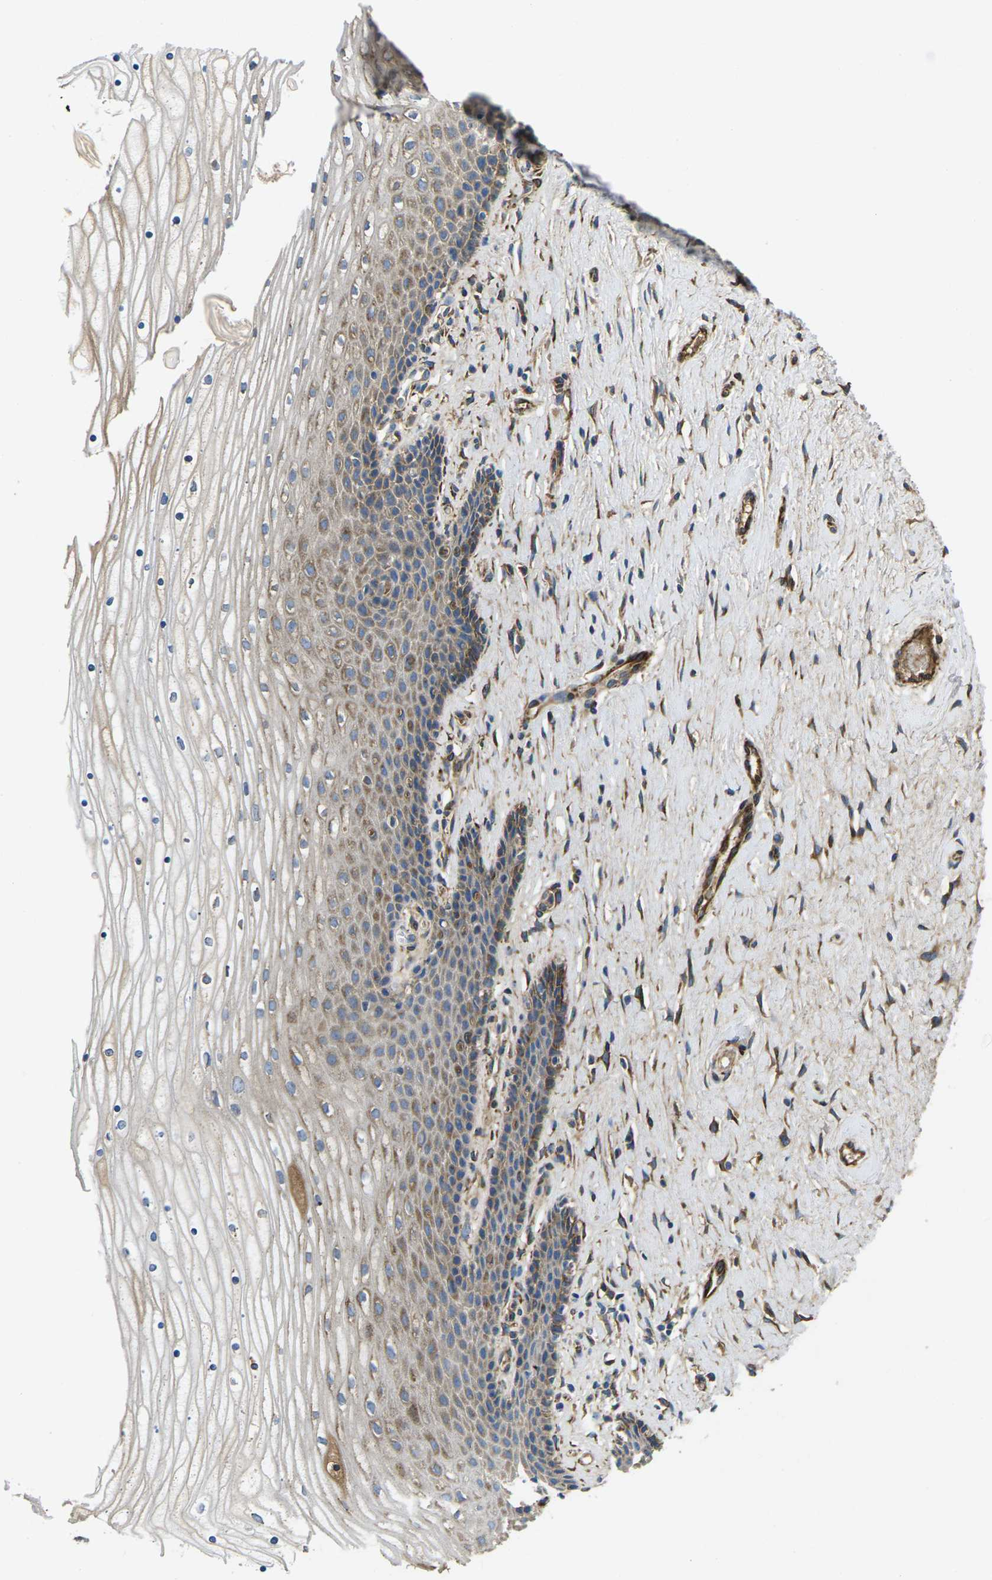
{"staining": {"intensity": "moderate", "quantity": "25%-75%", "location": "cytoplasmic/membranous"}, "tissue": "cervix", "cell_type": "Glandular cells", "image_type": "normal", "snomed": [{"axis": "morphology", "description": "Normal tissue, NOS"}, {"axis": "topography", "description": "Cervix"}], "caption": "Immunohistochemistry staining of benign cervix, which demonstrates medium levels of moderate cytoplasmic/membranous expression in approximately 25%-75% of glandular cells indicating moderate cytoplasmic/membranous protein positivity. The staining was performed using DAB (brown) for protein detection and nuclei were counterstained in hematoxylin (blue).", "gene": "PDZD8", "patient": {"sex": "female", "age": 39}}